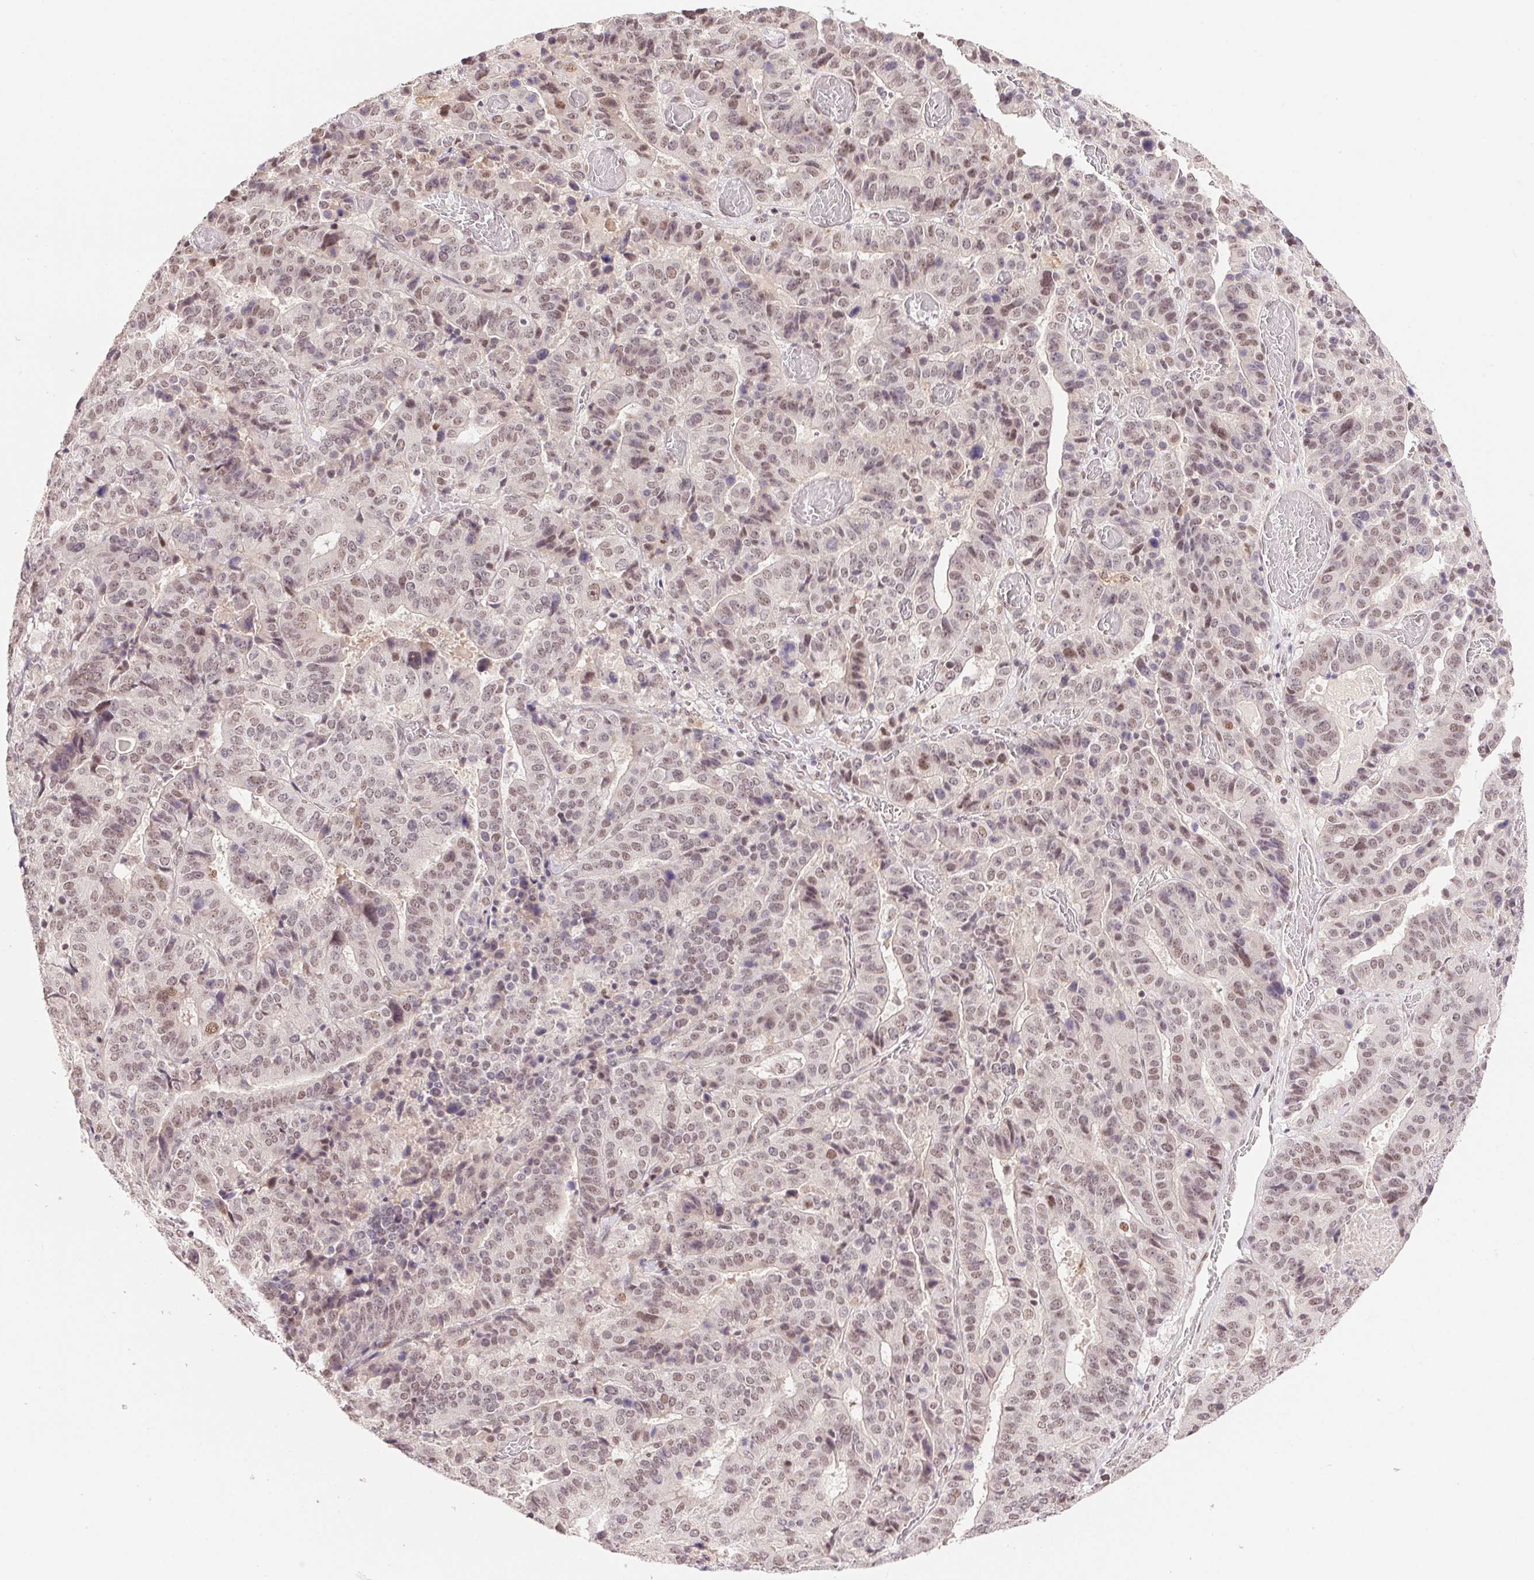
{"staining": {"intensity": "moderate", "quantity": "25%-75%", "location": "nuclear"}, "tissue": "stomach cancer", "cell_type": "Tumor cells", "image_type": "cancer", "snomed": [{"axis": "morphology", "description": "Adenocarcinoma, NOS"}, {"axis": "topography", "description": "Stomach"}], "caption": "Immunohistochemical staining of human adenocarcinoma (stomach) reveals medium levels of moderate nuclear protein staining in approximately 25%-75% of tumor cells.", "gene": "PRPF18", "patient": {"sex": "male", "age": 48}}